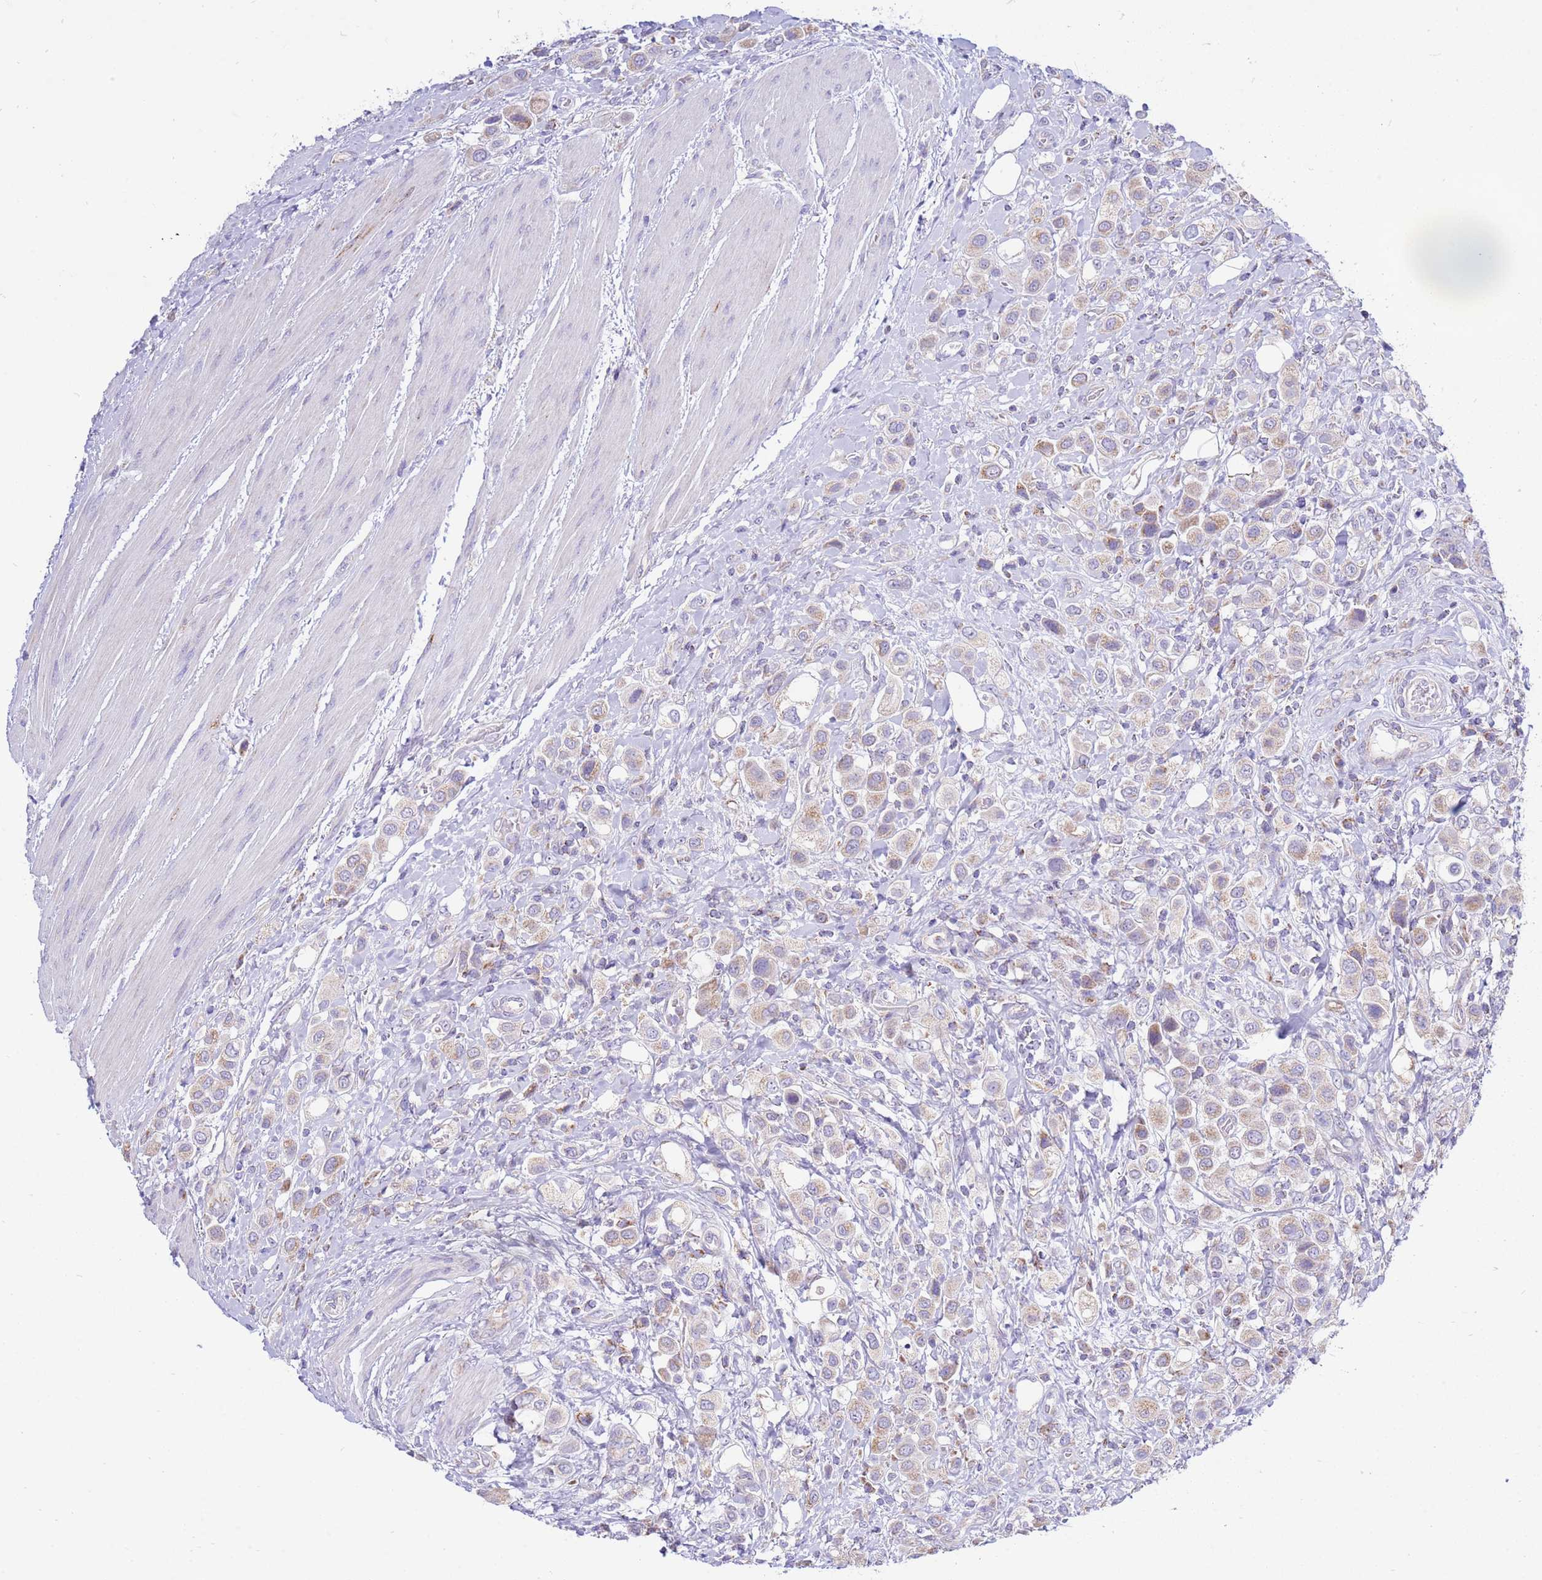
{"staining": {"intensity": "weak", "quantity": "25%-75%", "location": "cytoplasmic/membranous"}, "tissue": "urothelial cancer", "cell_type": "Tumor cells", "image_type": "cancer", "snomed": [{"axis": "morphology", "description": "Urothelial carcinoma, High grade"}, {"axis": "topography", "description": "Urinary bladder"}], "caption": "Approximately 25%-75% of tumor cells in urothelial cancer reveal weak cytoplasmic/membranous protein expression as visualized by brown immunohistochemical staining.", "gene": "IGF1R", "patient": {"sex": "male", "age": 50}}